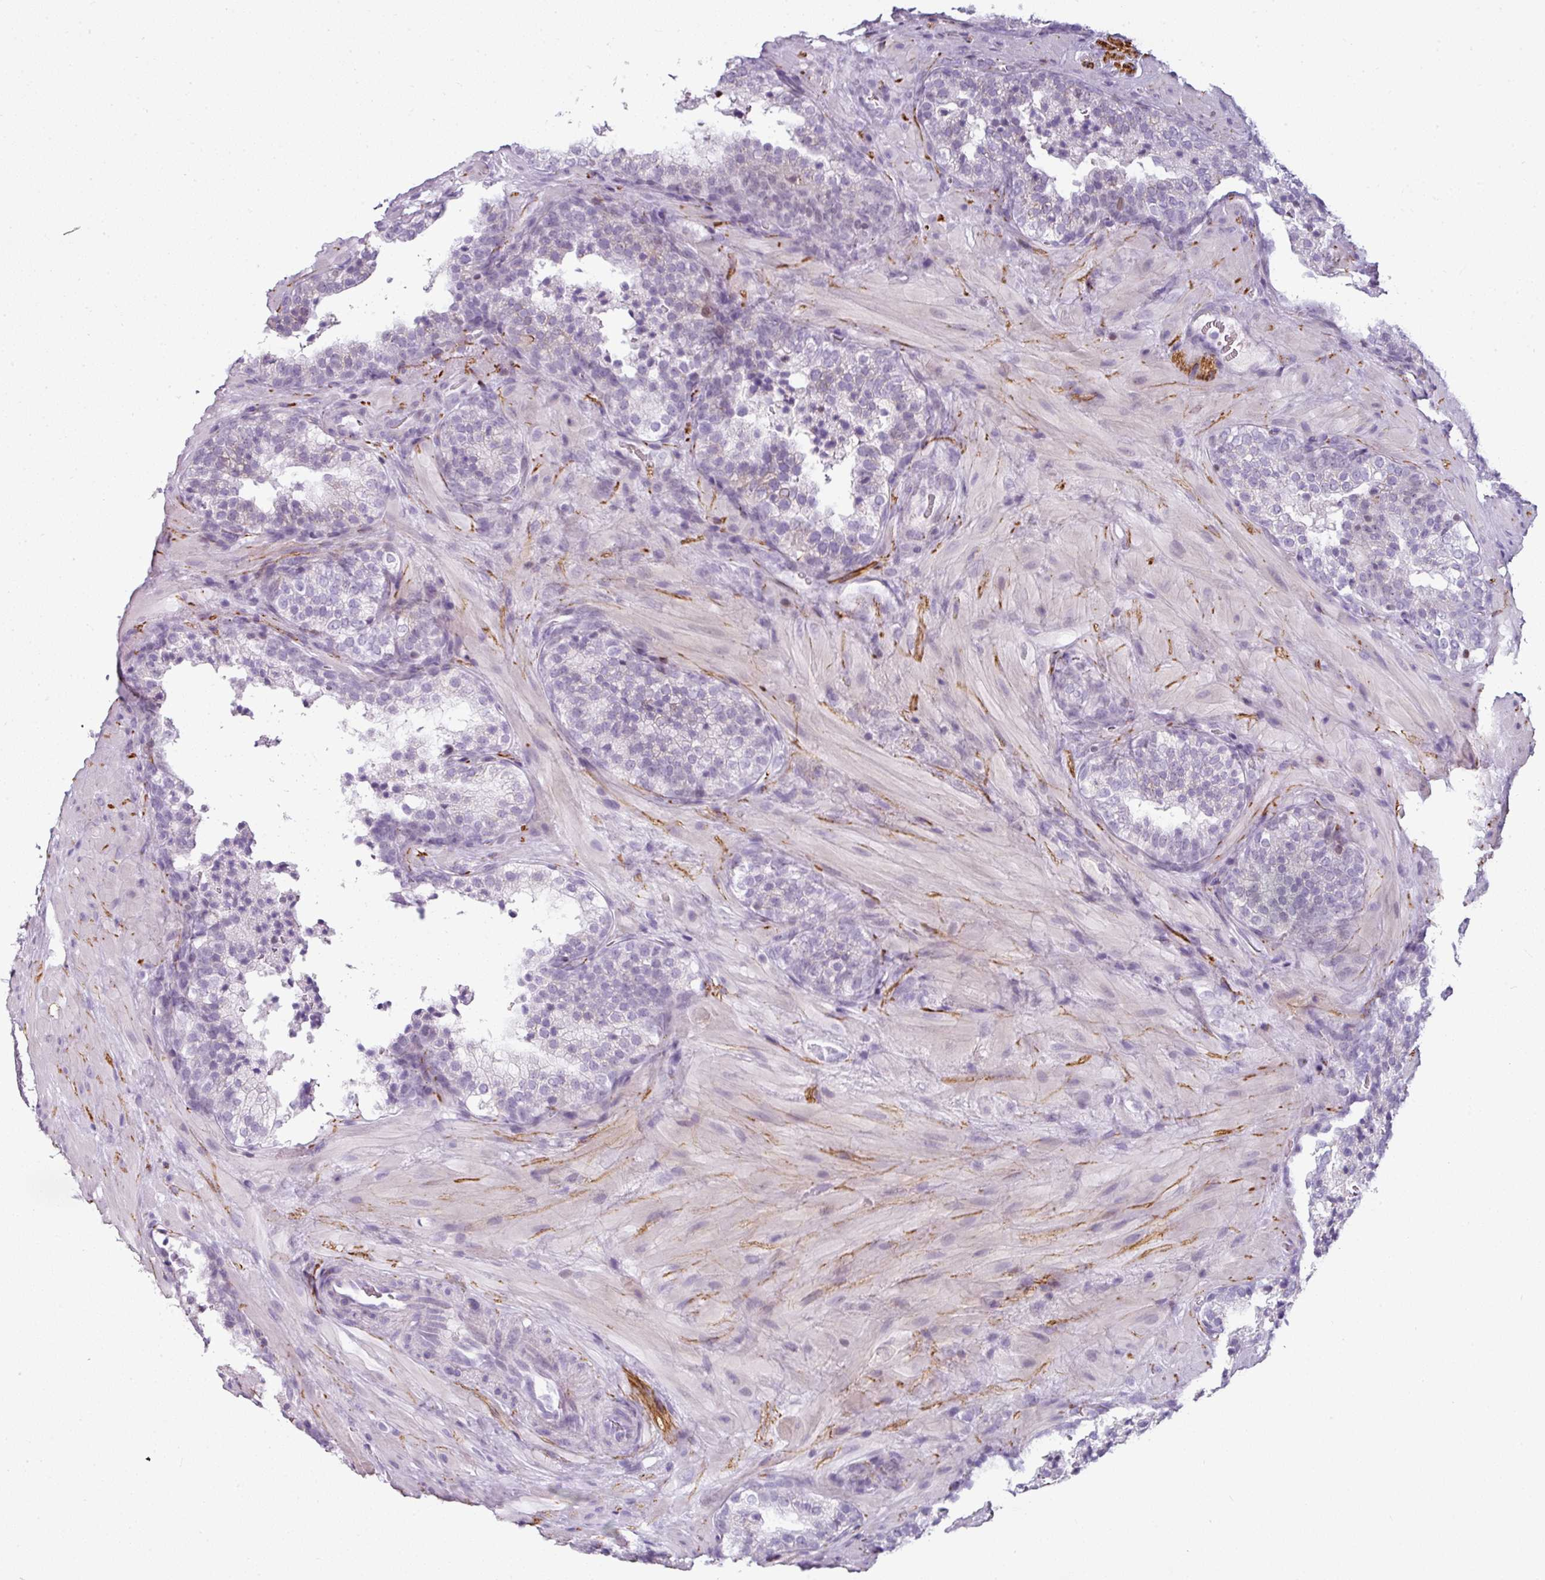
{"staining": {"intensity": "negative", "quantity": "none", "location": "none"}, "tissue": "prostate cancer", "cell_type": "Tumor cells", "image_type": "cancer", "snomed": [{"axis": "morphology", "description": "Adenocarcinoma, High grade"}, {"axis": "topography", "description": "Prostate"}], "caption": "Tumor cells are negative for protein expression in human adenocarcinoma (high-grade) (prostate).", "gene": "SYT8", "patient": {"sex": "male", "age": 56}}